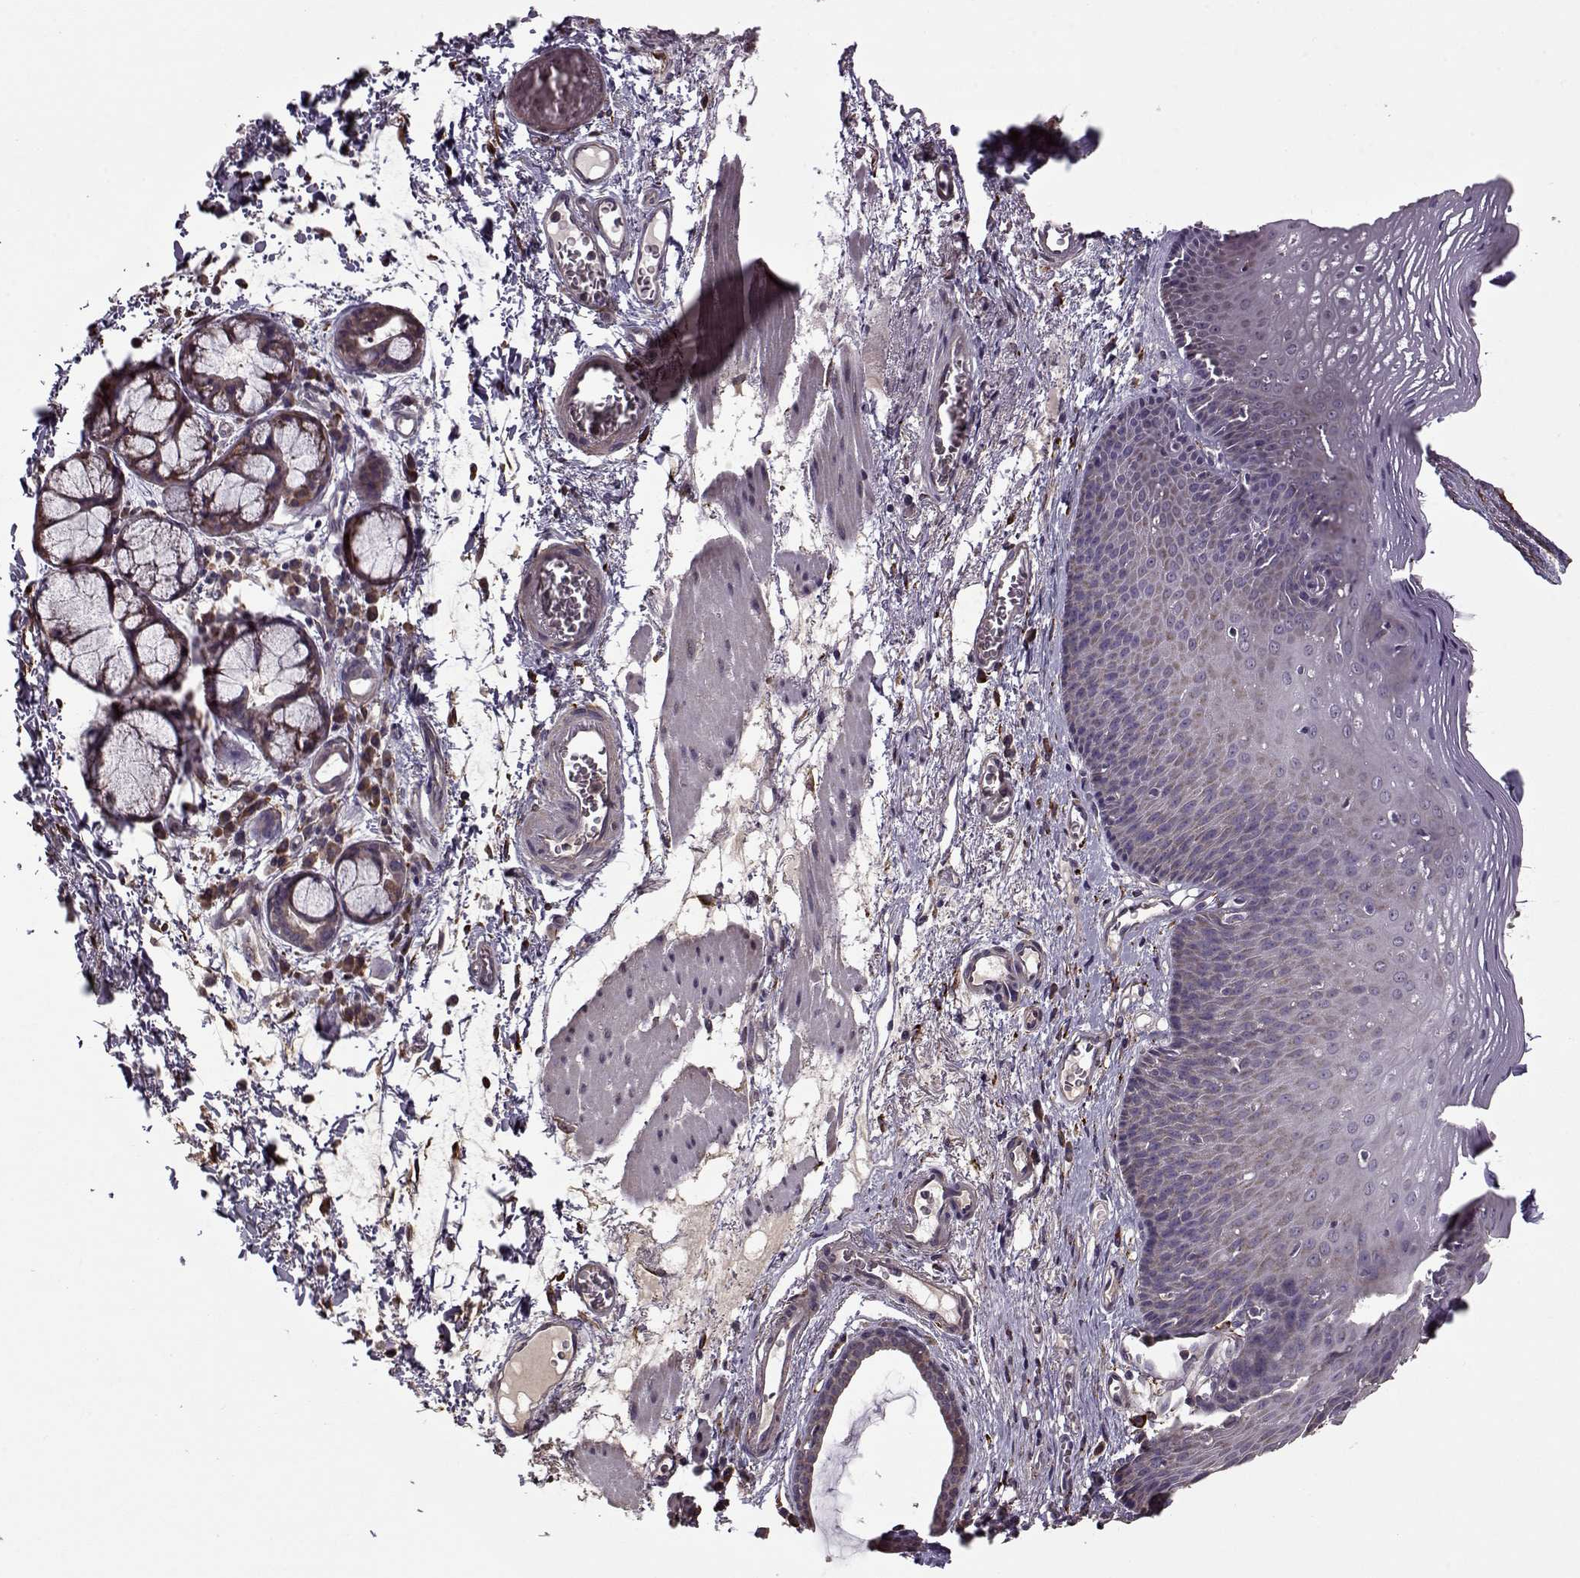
{"staining": {"intensity": "weak", "quantity": "25%-75%", "location": "cytoplasmic/membranous"}, "tissue": "esophagus", "cell_type": "Squamous epithelial cells", "image_type": "normal", "snomed": [{"axis": "morphology", "description": "Normal tissue, NOS"}, {"axis": "topography", "description": "Esophagus"}], "caption": "Weak cytoplasmic/membranous expression is identified in approximately 25%-75% of squamous epithelial cells in unremarkable esophagus.", "gene": "IMMP1L", "patient": {"sex": "male", "age": 76}}